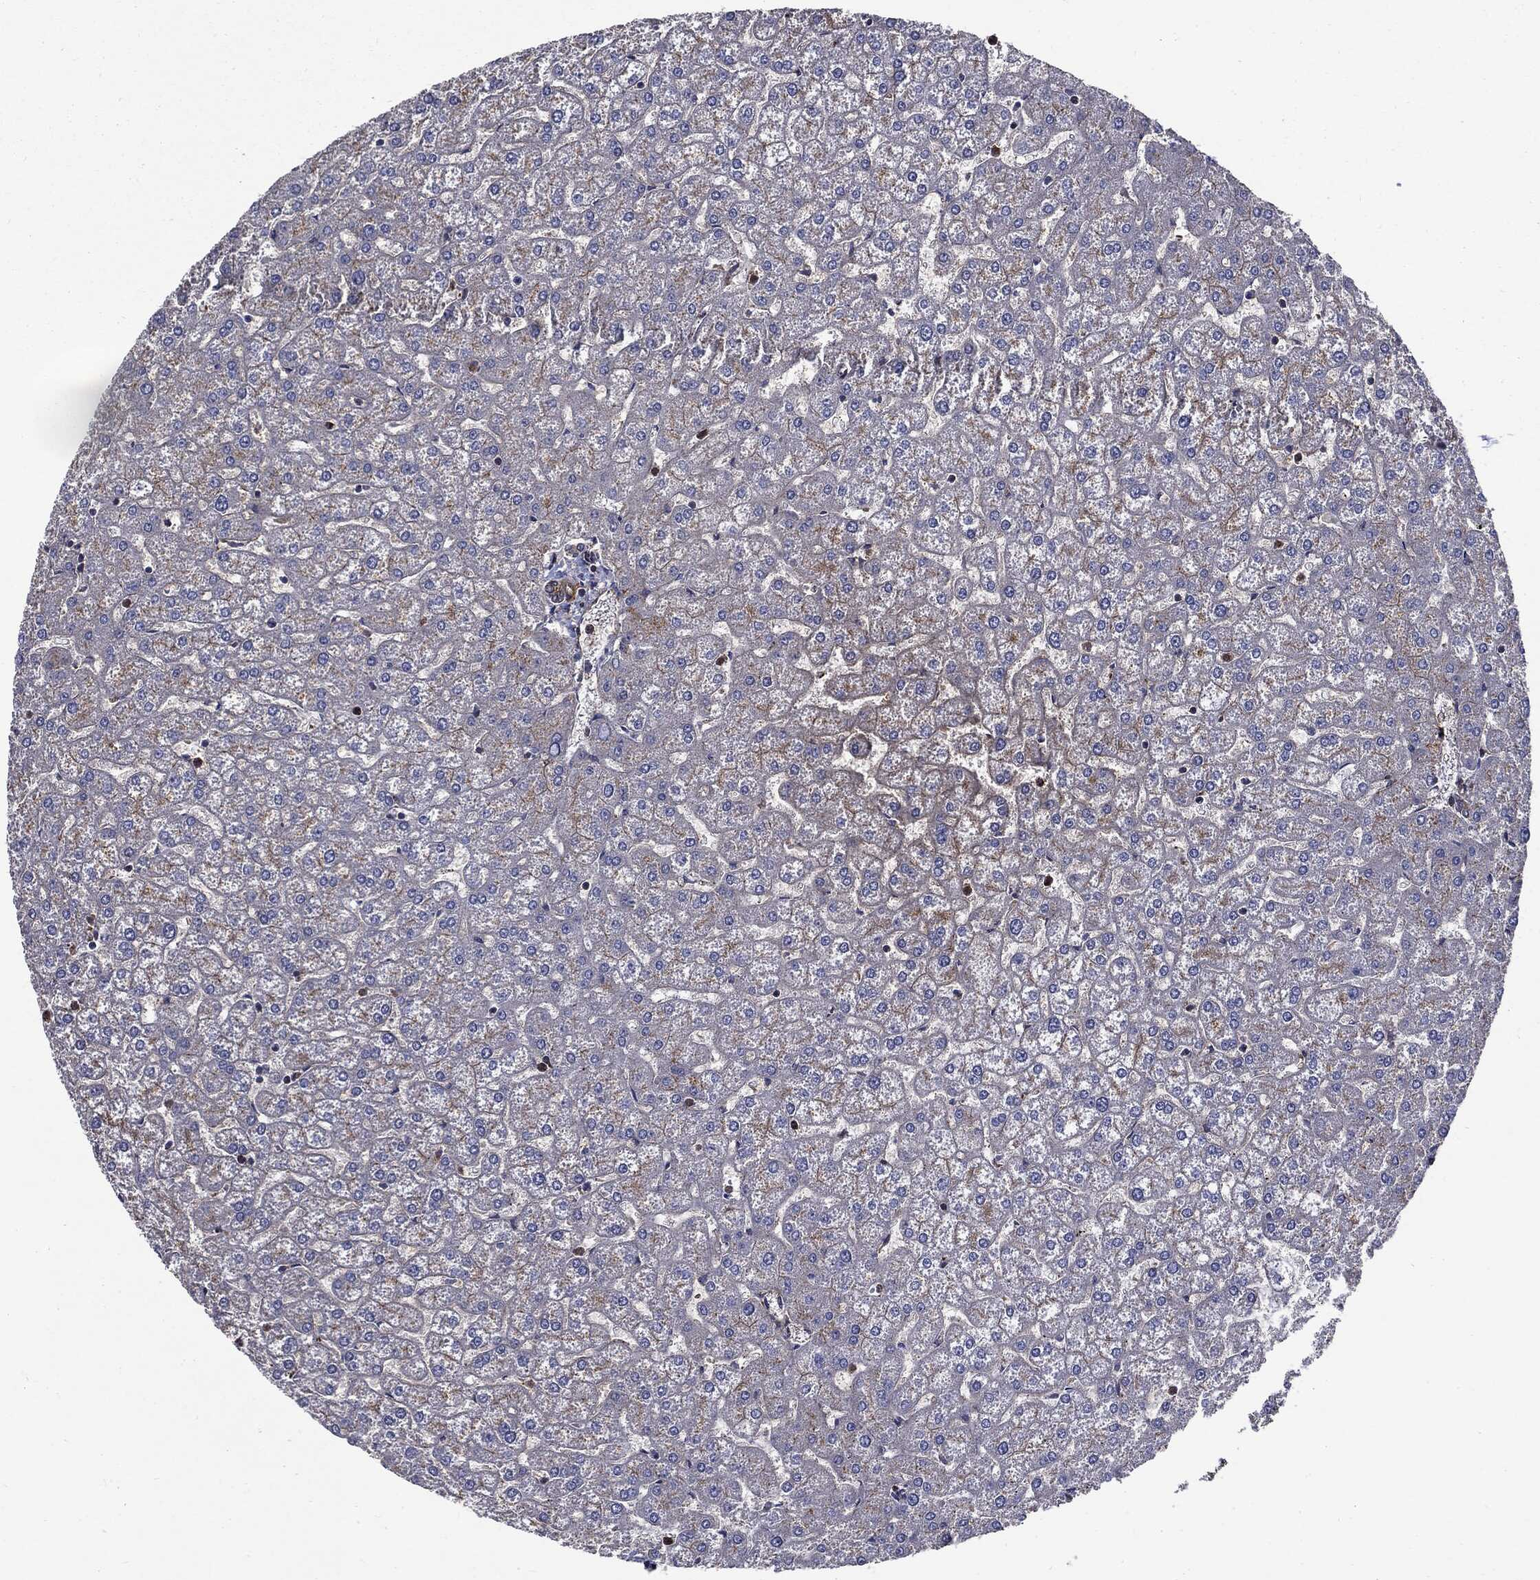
{"staining": {"intensity": "negative", "quantity": "none", "location": "none"}, "tissue": "liver", "cell_type": "Cholangiocytes", "image_type": "normal", "snomed": [{"axis": "morphology", "description": "Normal tissue, NOS"}, {"axis": "topography", "description": "Liver"}], "caption": "Immunohistochemistry micrograph of unremarkable human liver stained for a protein (brown), which displays no positivity in cholangiocytes.", "gene": "PDCD6IP", "patient": {"sex": "female", "age": 32}}